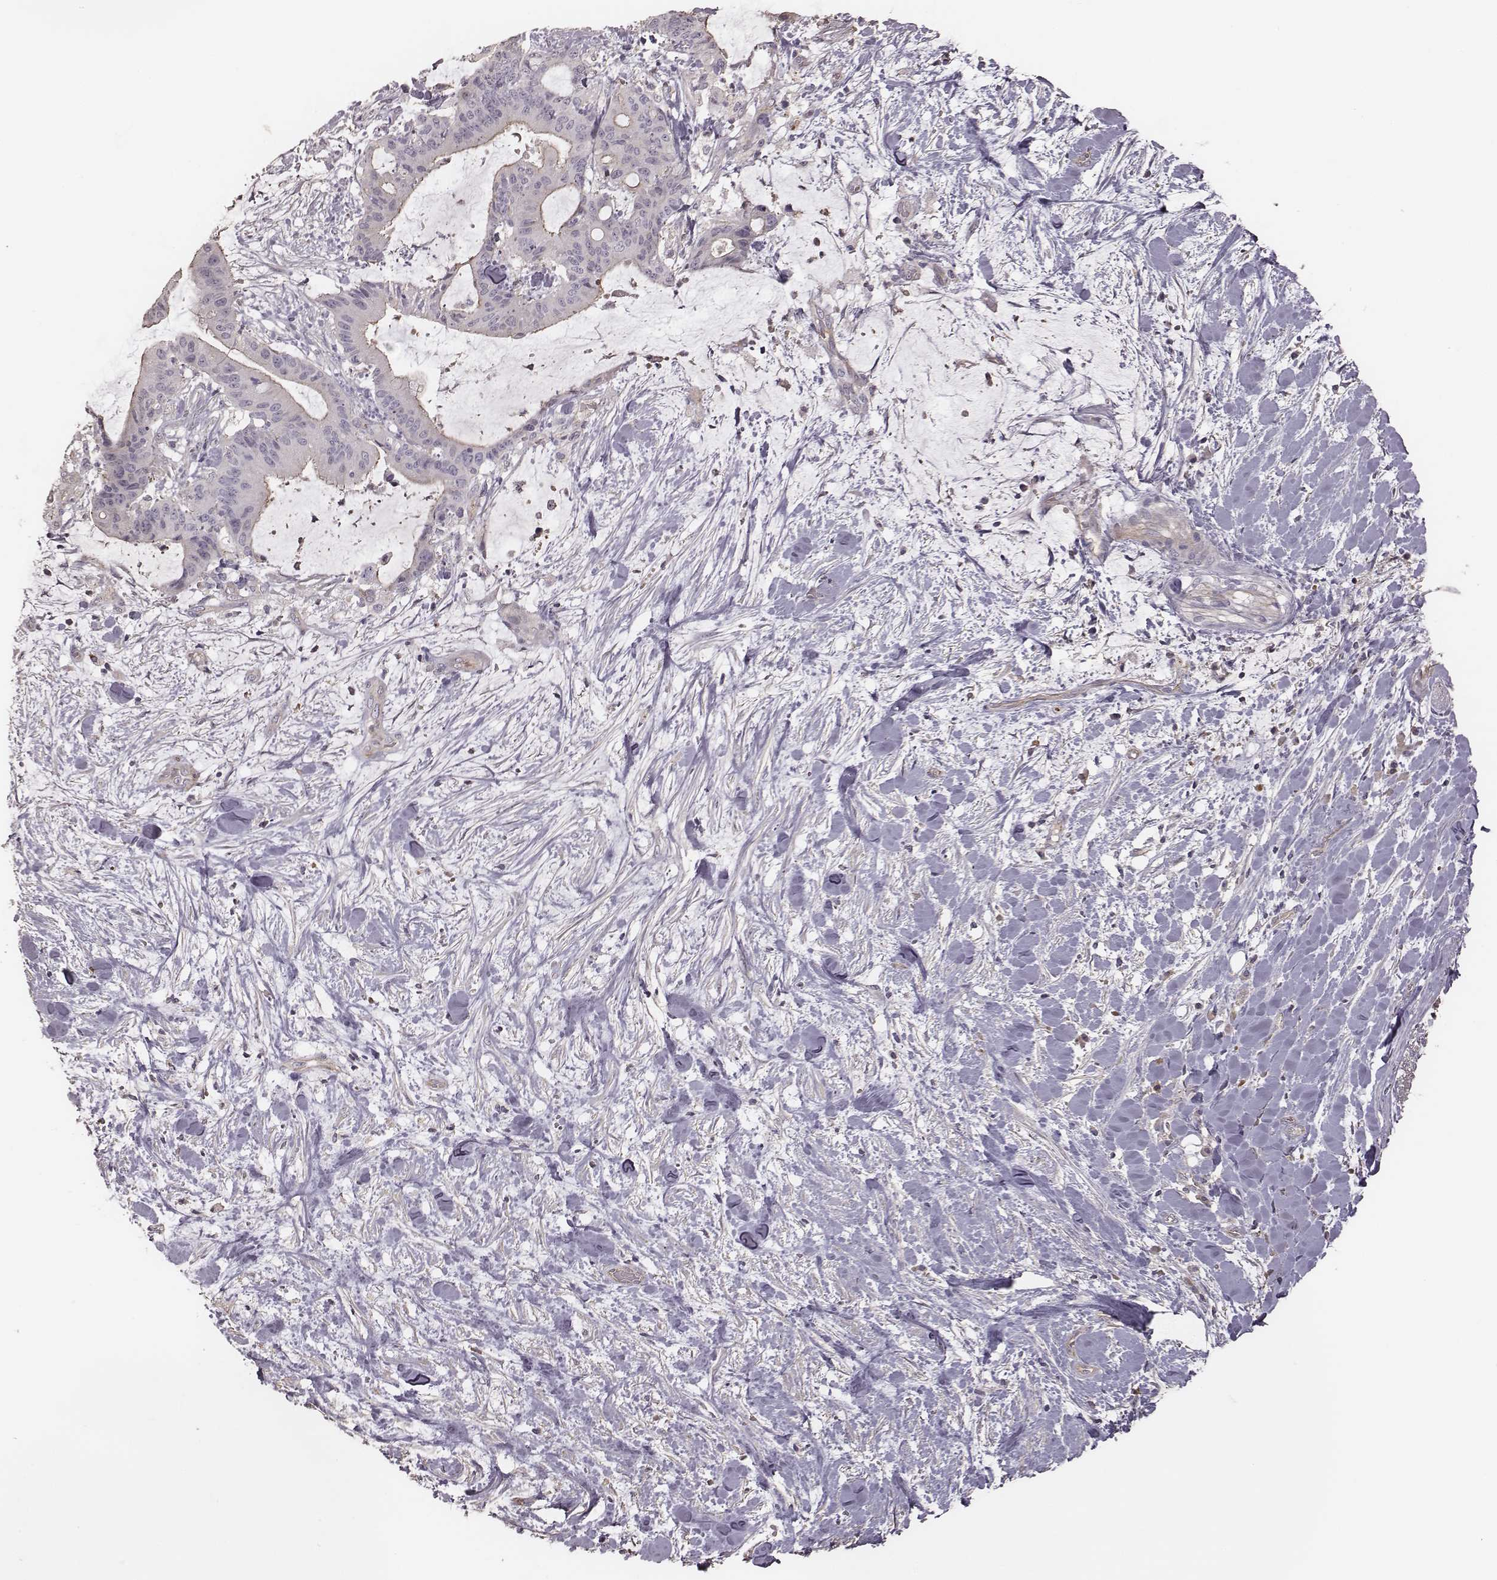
{"staining": {"intensity": "moderate", "quantity": "<25%", "location": "cytoplasmic/membranous"}, "tissue": "liver cancer", "cell_type": "Tumor cells", "image_type": "cancer", "snomed": [{"axis": "morphology", "description": "Cholangiocarcinoma"}, {"axis": "topography", "description": "Liver"}], "caption": "A high-resolution image shows IHC staining of liver cancer, which shows moderate cytoplasmic/membranous staining in approximately <25% of tumor cells.", "gene": "OTOGL", "patient": {"sex": "female", "age": 73}}